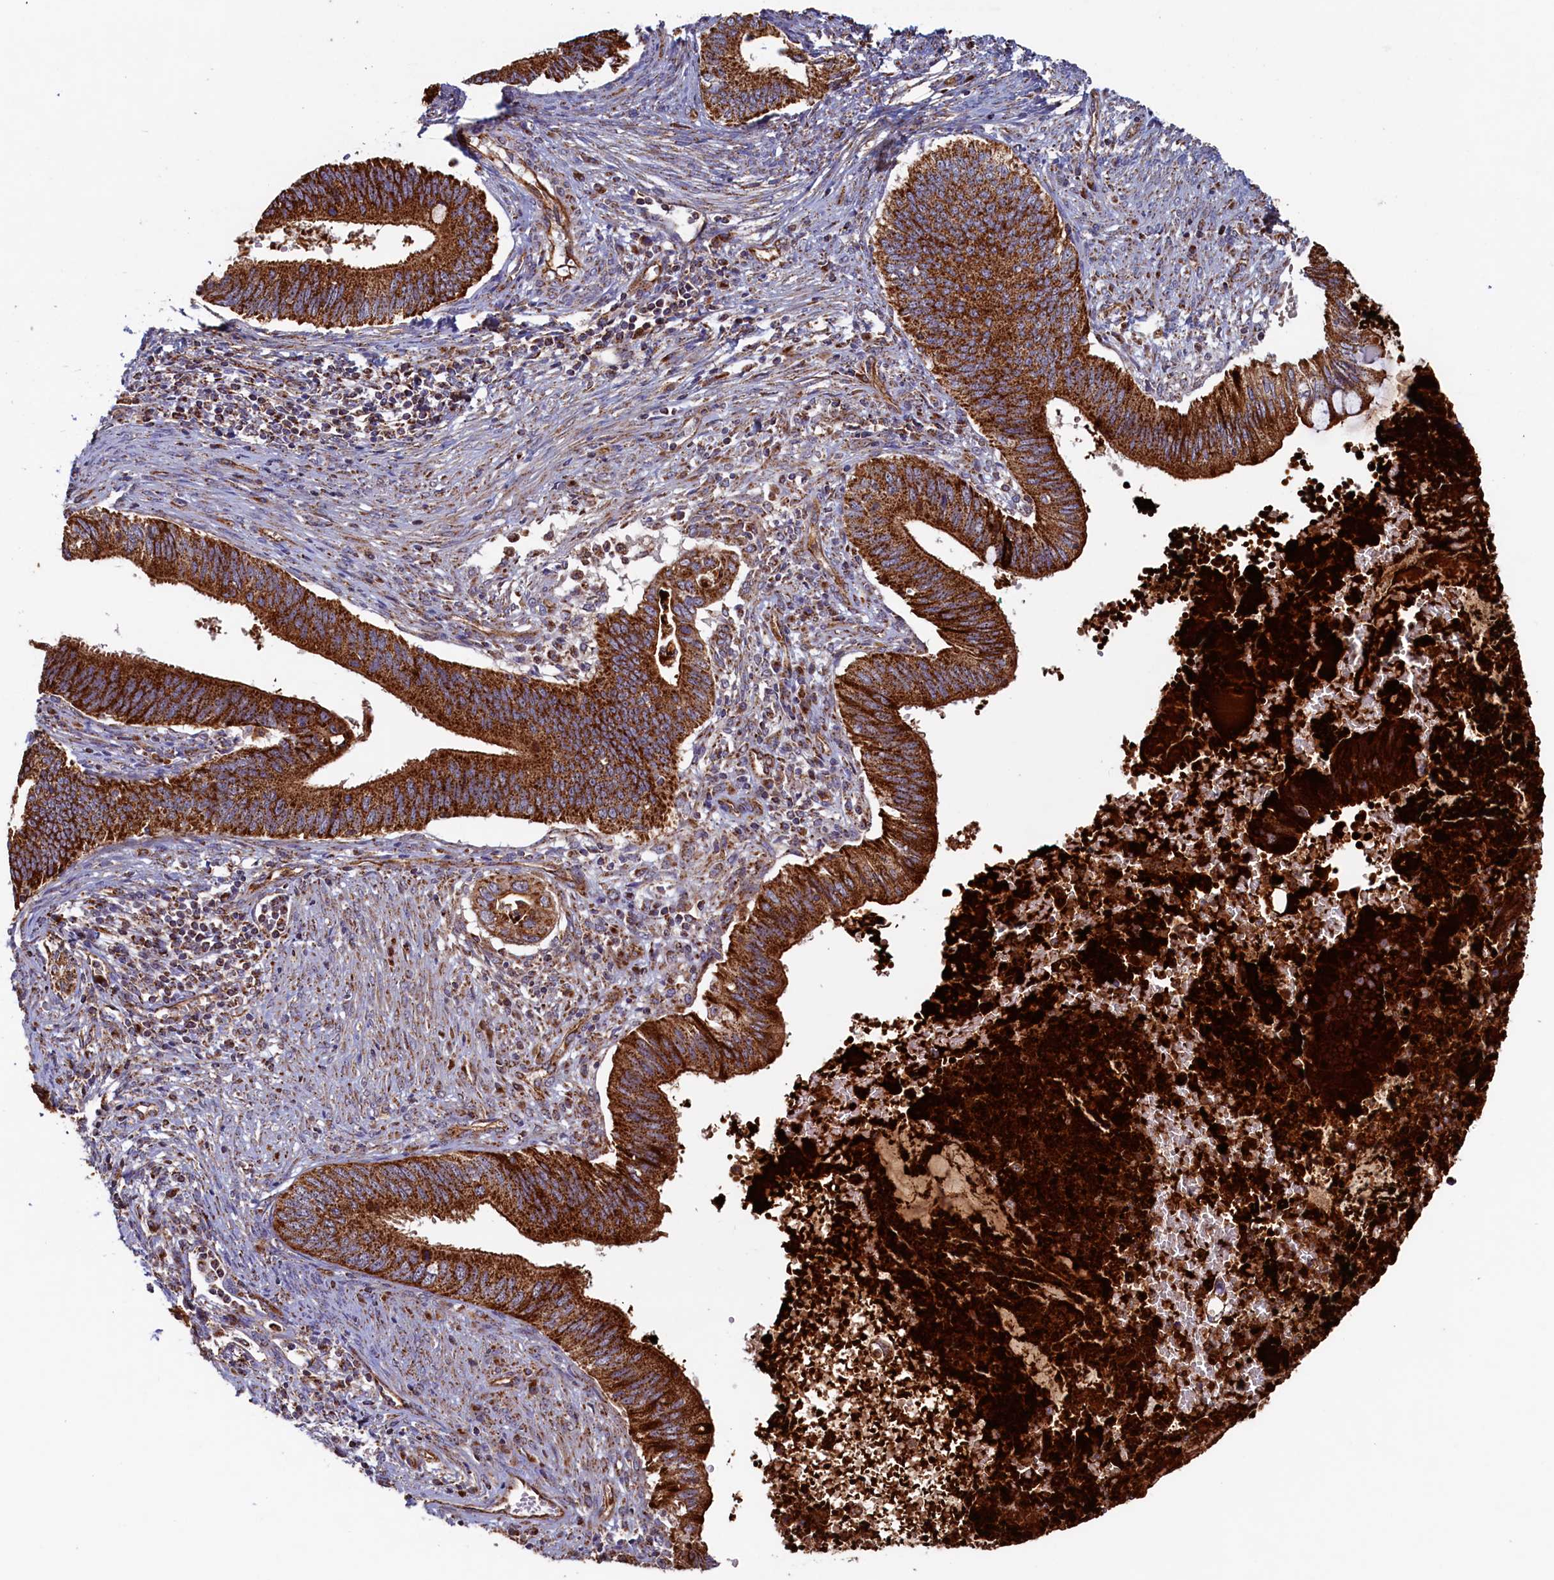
{"staining": {"intensity": "strong", "quantity": ">75%", "location": "cytoplasmic/membranous"}, "tissue": "cervical cancer", "cell_type": "Tumor cells", "image_type": "cancer", "snomed": [{"axis": "morphology", "description": "Adenocarcinoma, NOS"}, {"axis": "topography", "description": "Cervix"}], "caption": "The immunohistochemical stain highlights strong cytoplasmic/membranous staining in tumor cells of cervical cancer (adenocarcinoma) tissue.", "gene": "UBE3B", "patient": {"sex": "female", "age": 42}}